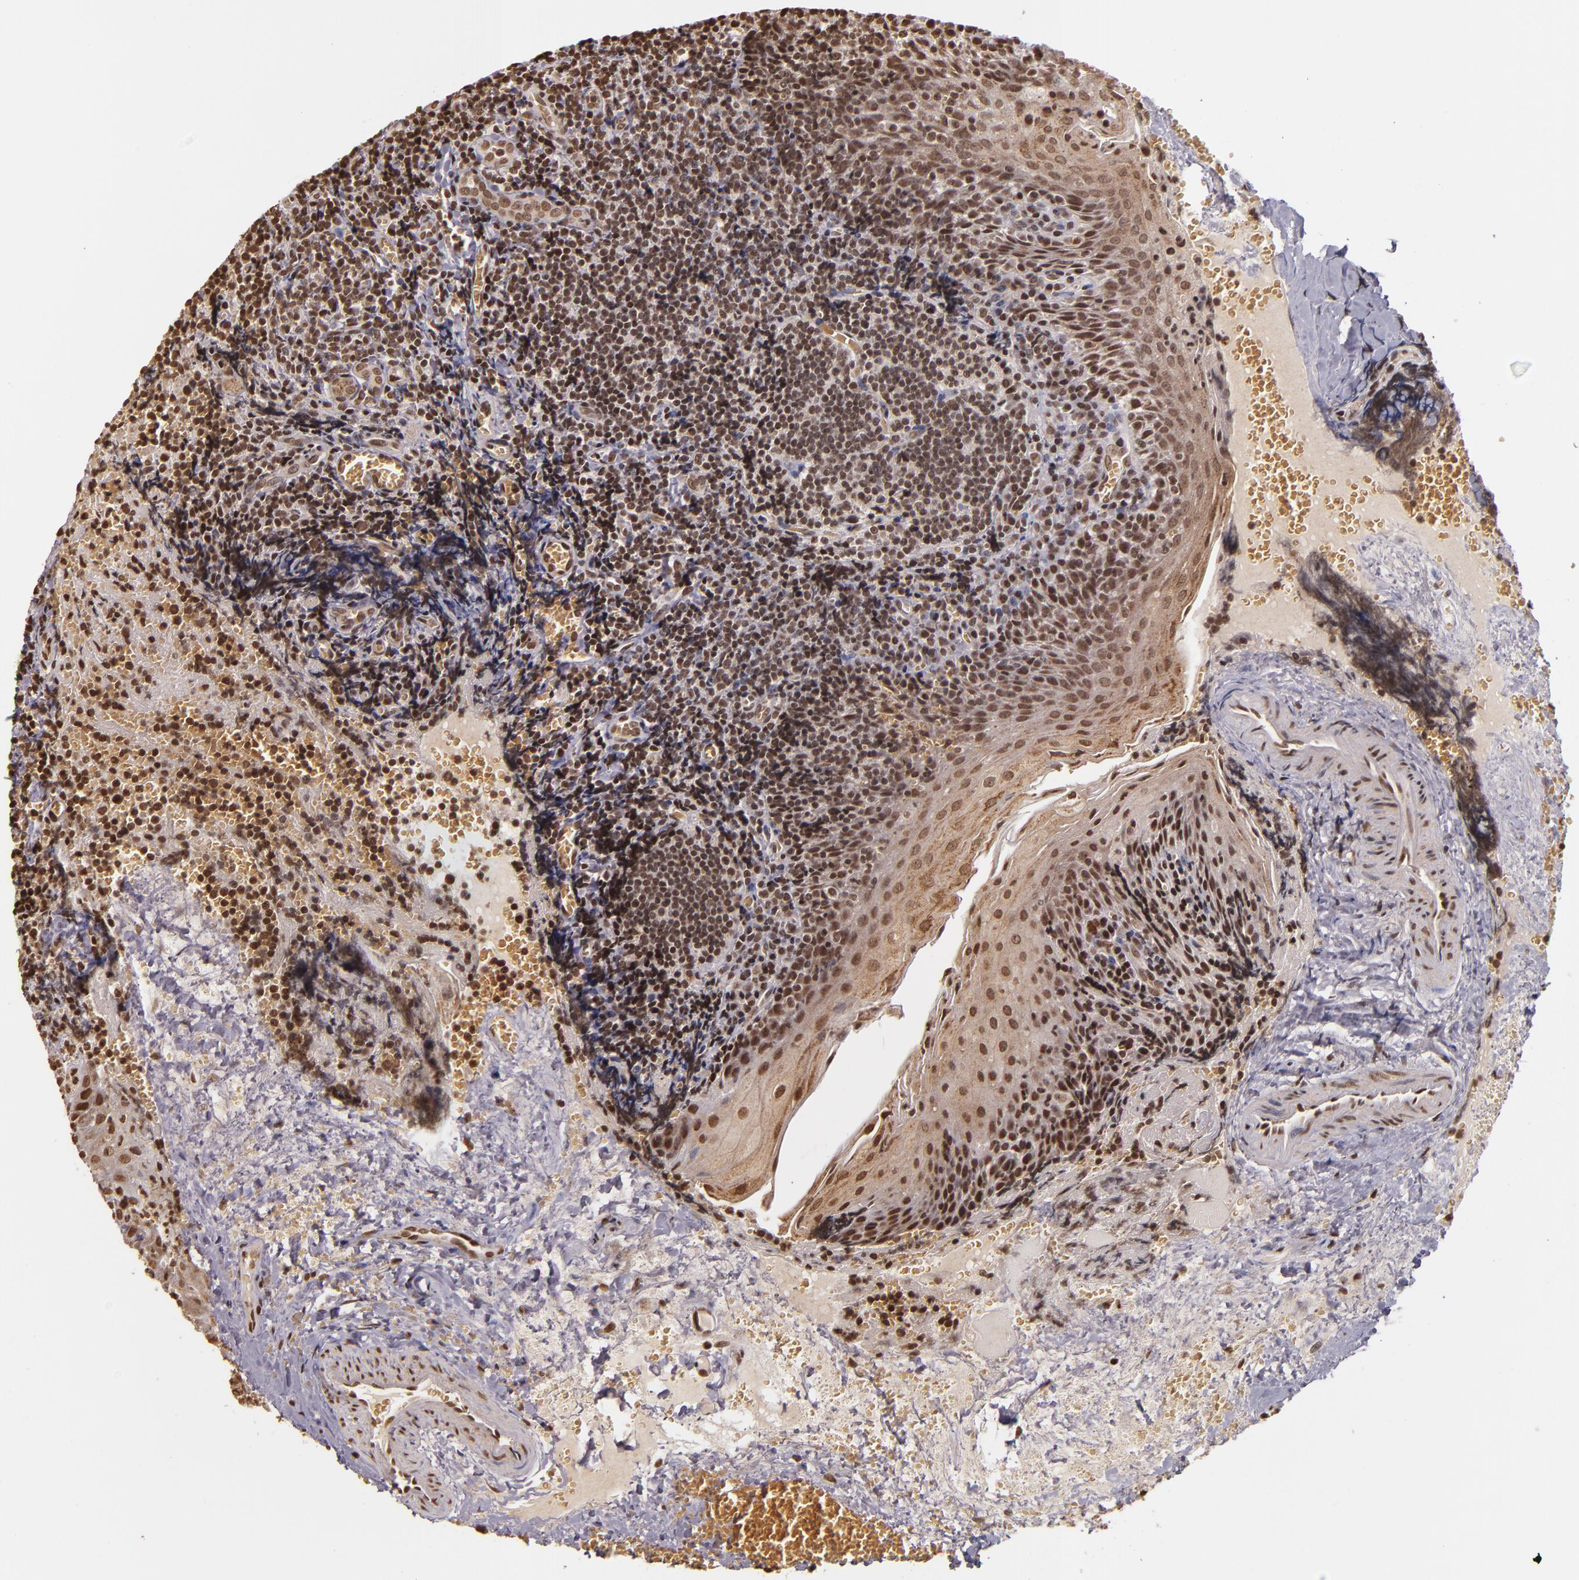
{"staining": {"intensity": "weak", "quantity": "25%-75%", "location": "nuclear"}, "tissue": "tonsil", "cell_type": "Germinal center cells", "image_type": "normal", "snomed": [{"axis": "morphology", "description": "Normal tissue, NOS"}, {"axis": "topography", "description": "Tonsil"}], "caption": "DAB (3,3'-diaminobenzidine) immunohistochemical staining of benign tonsil shows weak nuclear protein expression in about 25%-75% of germinal center cells. The staining was performed using DAB (3,3'-diaminobenzidine), with brown indicating positive protein expression. Nuclei are stained blue with hematoxylin.", "gene": "CUL3", "patient": {"sex": "male", "age": 20}}